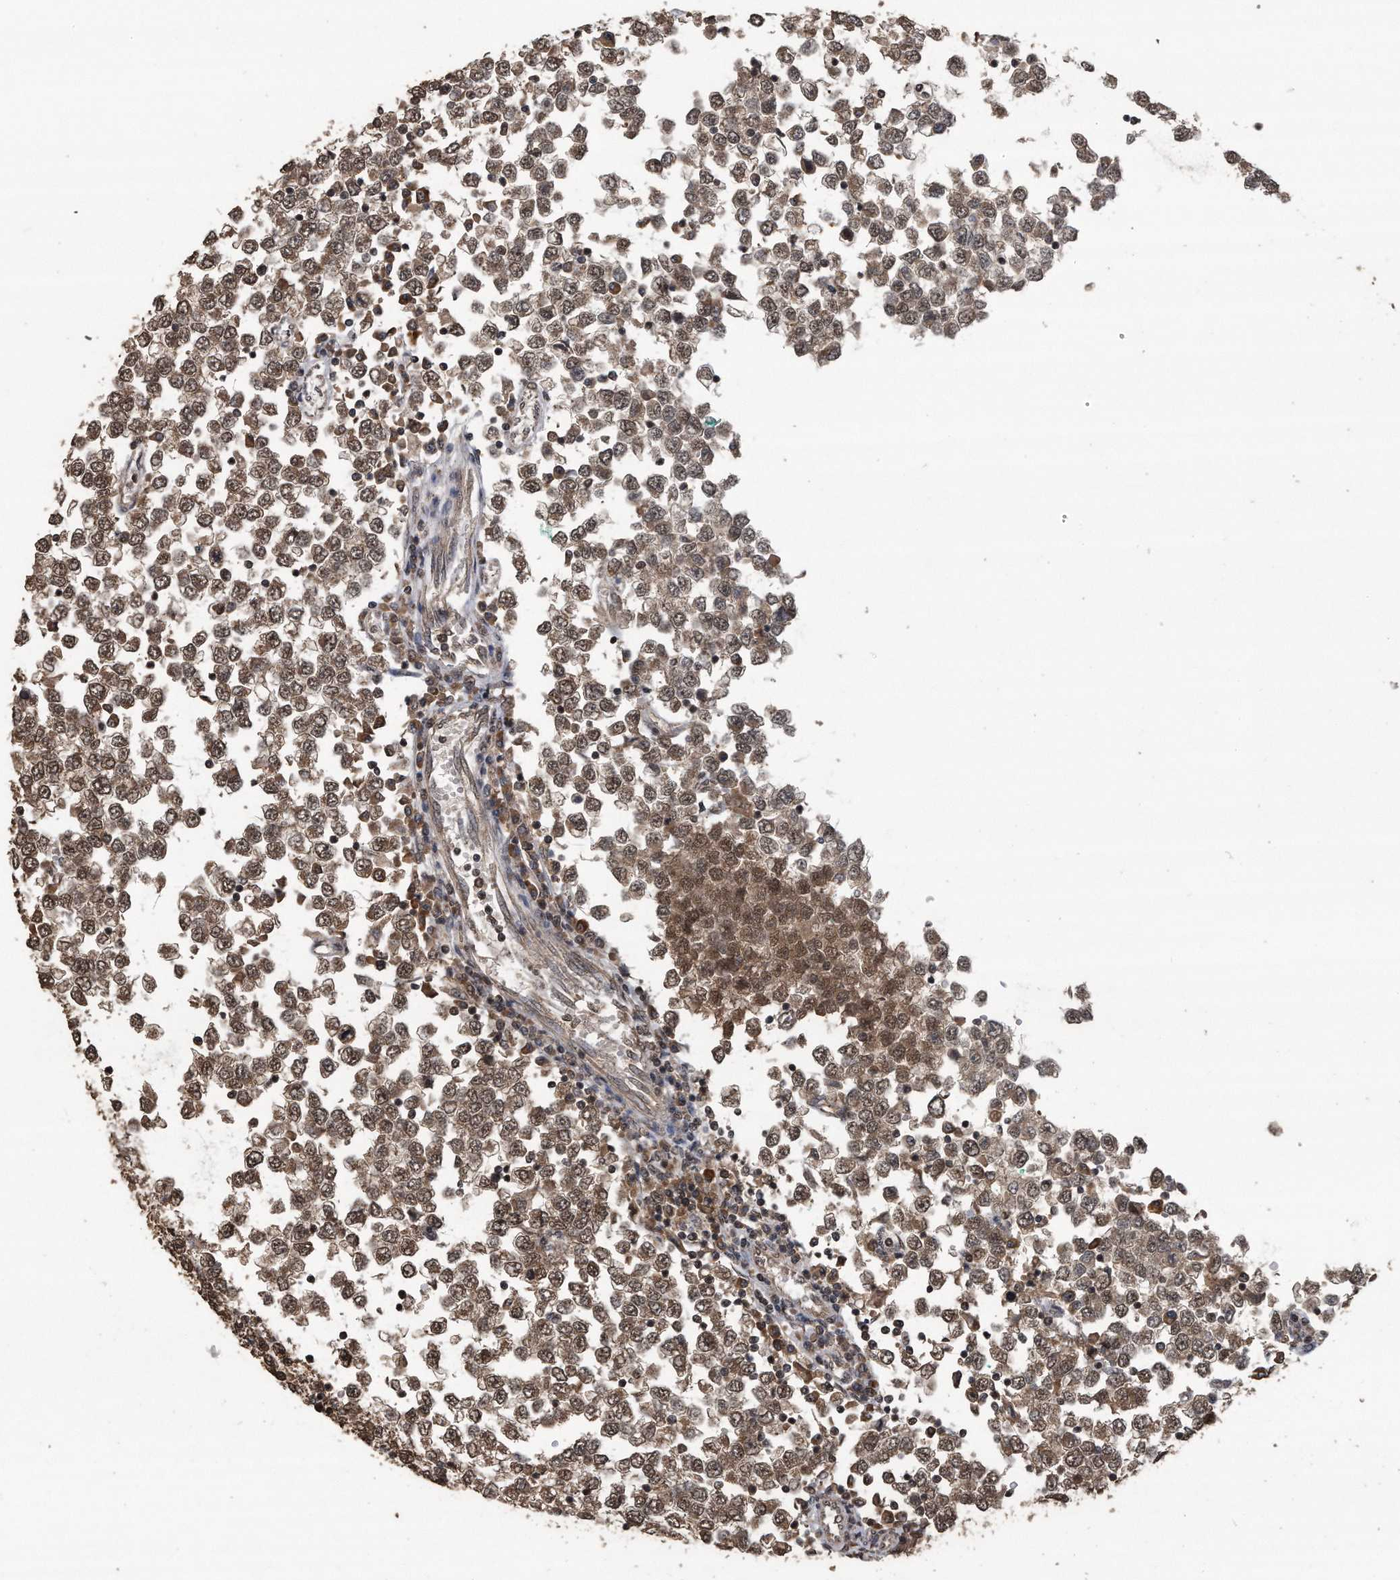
{"staining": {"intensity": "moderate", "quantity": ">75%", "location": "cytoplasmic/membranous,nuclear"}, "tissue": "testis cancer", "cell_type": "Tumor cells", "image_type": "cancer", "snomed": [{"axis": "morphology", "description": "Seminoma, NOS"}, {"axis": "topography", "description": "Testis"}], "caption": "Human testis cancer stained for a protein (brown) reveals moderate cytoplasmic/membranous and nuclear positive staining in approximately >75% of tumor cells.", "gene": "CRYZL1", "patient": {"sex": "male", "age": 65}}